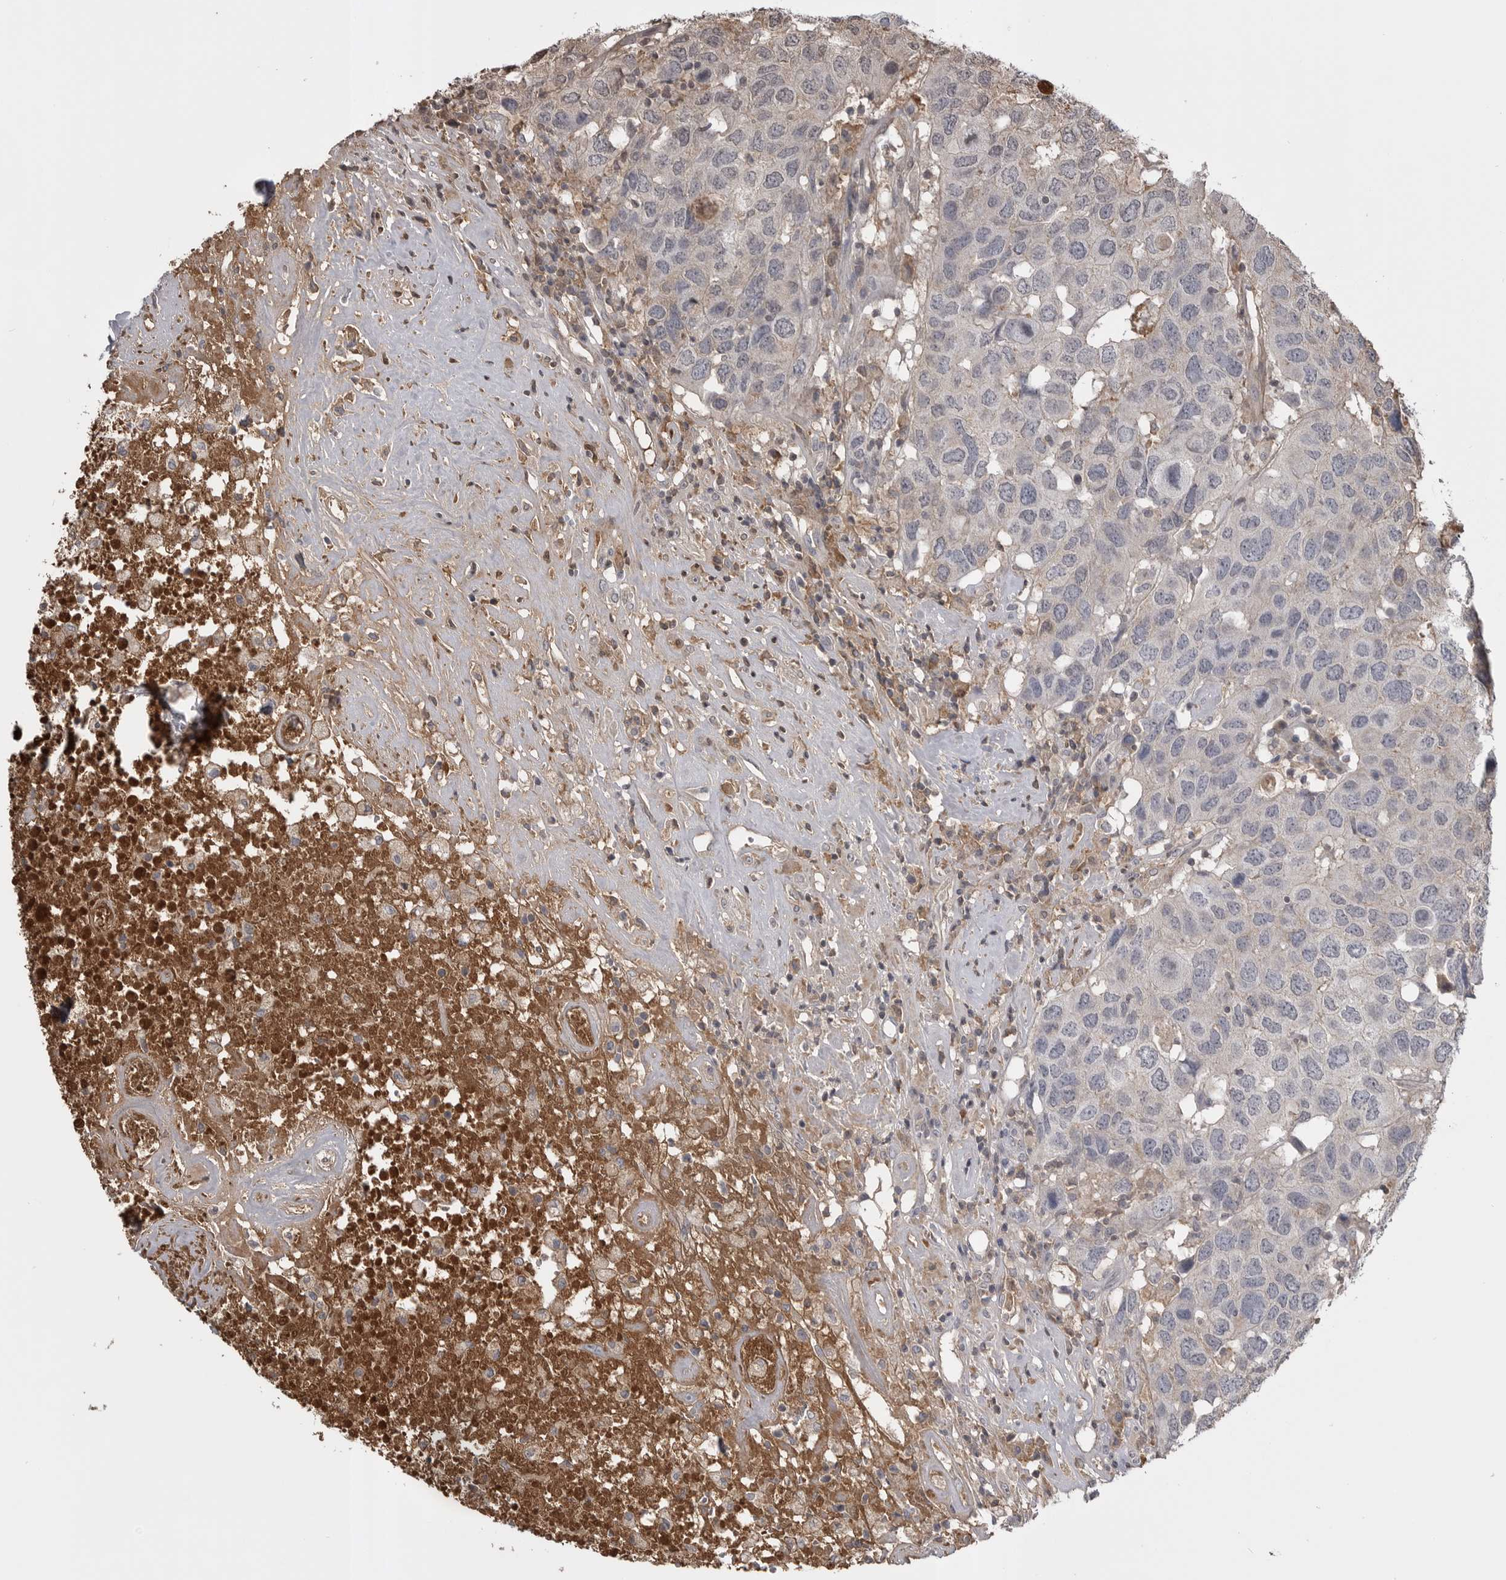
{"staining": {"intensity": "negative", "quantity": "none", "location": "none"}, "tissue": "head and neck cancer", "cell_type": "Tumor cells", "image_type": "cancer", "snomed": [{"axis": "morphology", "description": "Squamous cell carcinoma, NOS"}, {"axis": "topography", "description": "Head-Neck"}], "caption": "DAB immunohistochemical staining of head and neck cancer (squamous cell carcinoma) demonstrates no significant staining in tumor cells.", "gene": "AHSG", "patient": {"sex": "male", "age": 66}}